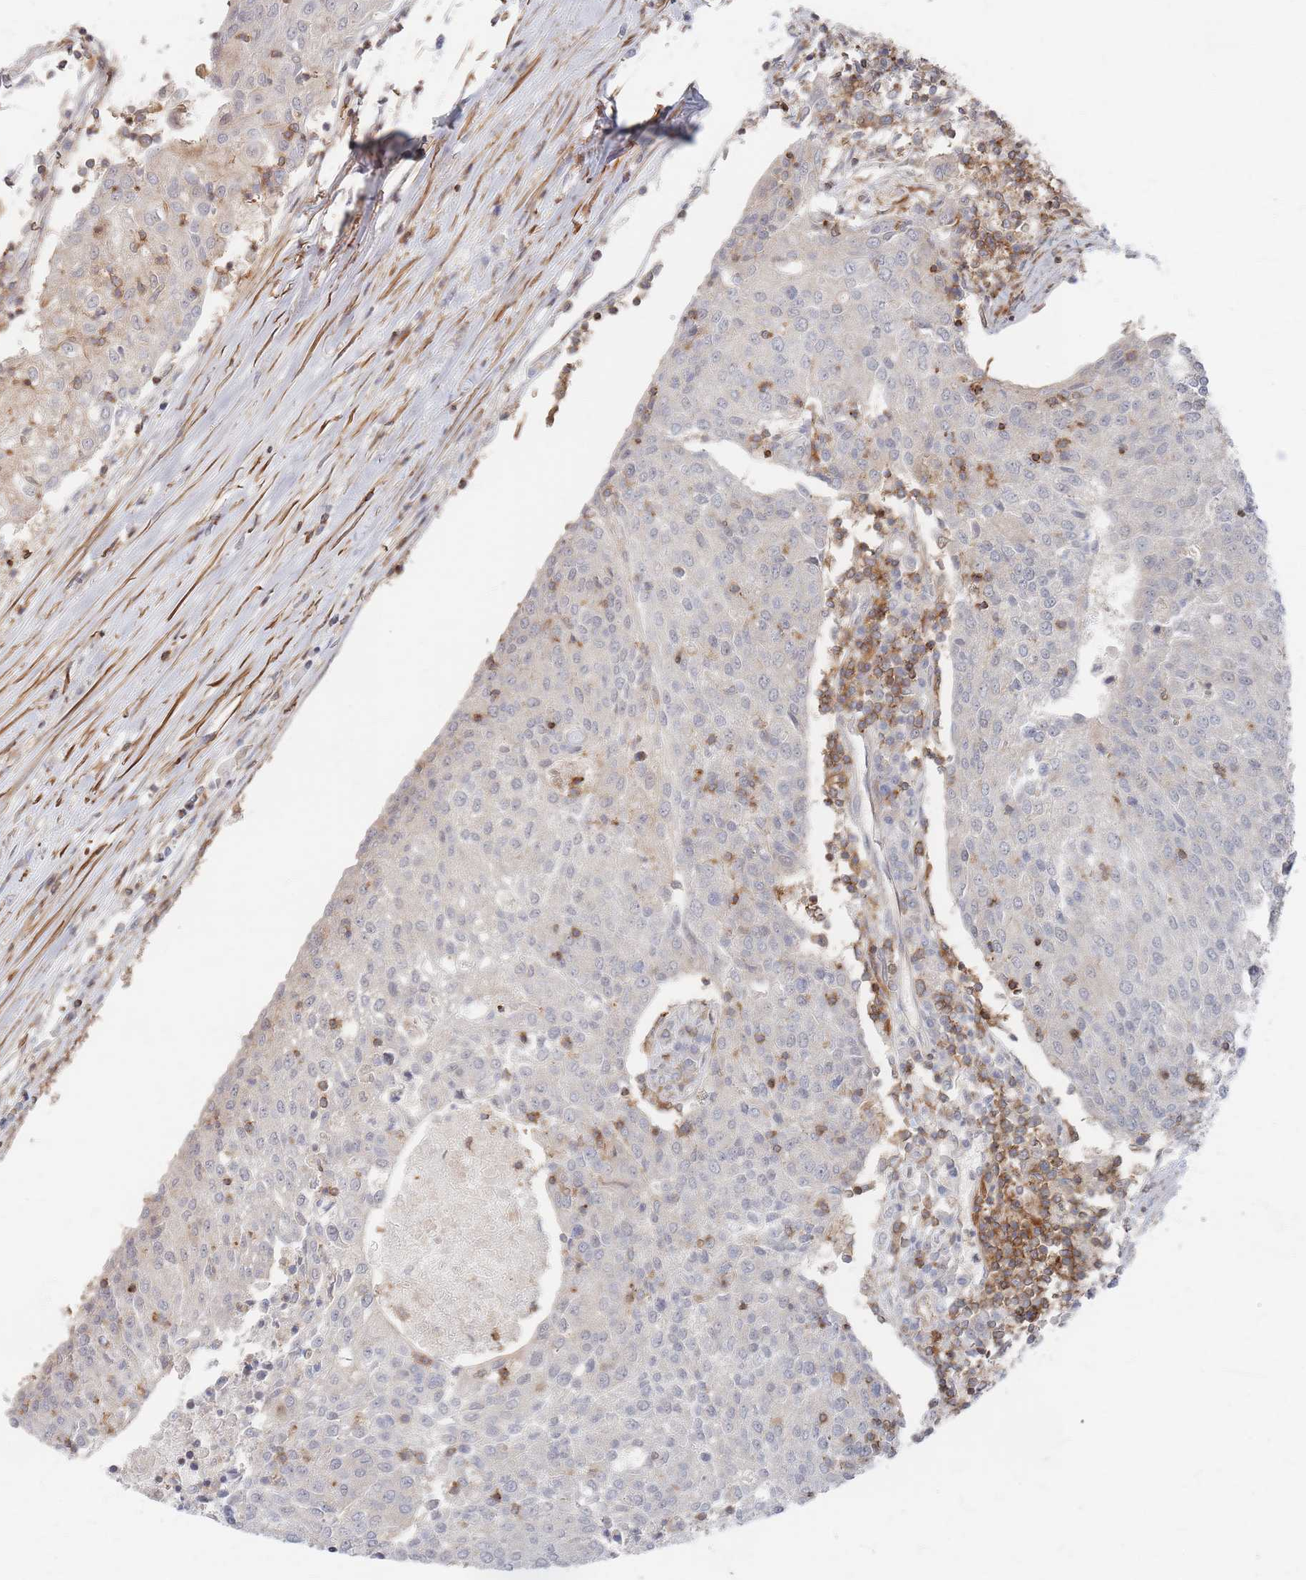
{"staining": {"intensity": "weak", "quantity": "<25%", "location": "cytoplasmic/membranous"}, "tissue": "urothelial cancer", "cell_type": "Tumor cells", "image_type": "cancer", "snomed": [{"axis": "morphology", "description": "Urothelial carcinoma, High grade"}, {"axis": "topography", "description": "Urinary bladder"}], "caption": "Immunohistochemistry photomicrograph of human high-grade urothelial carcinoma stained for a protein (brown), which displays no expression in tumor cells.", "gene": "ZNF852", "patient": {"sex": "female", "age": 85}}